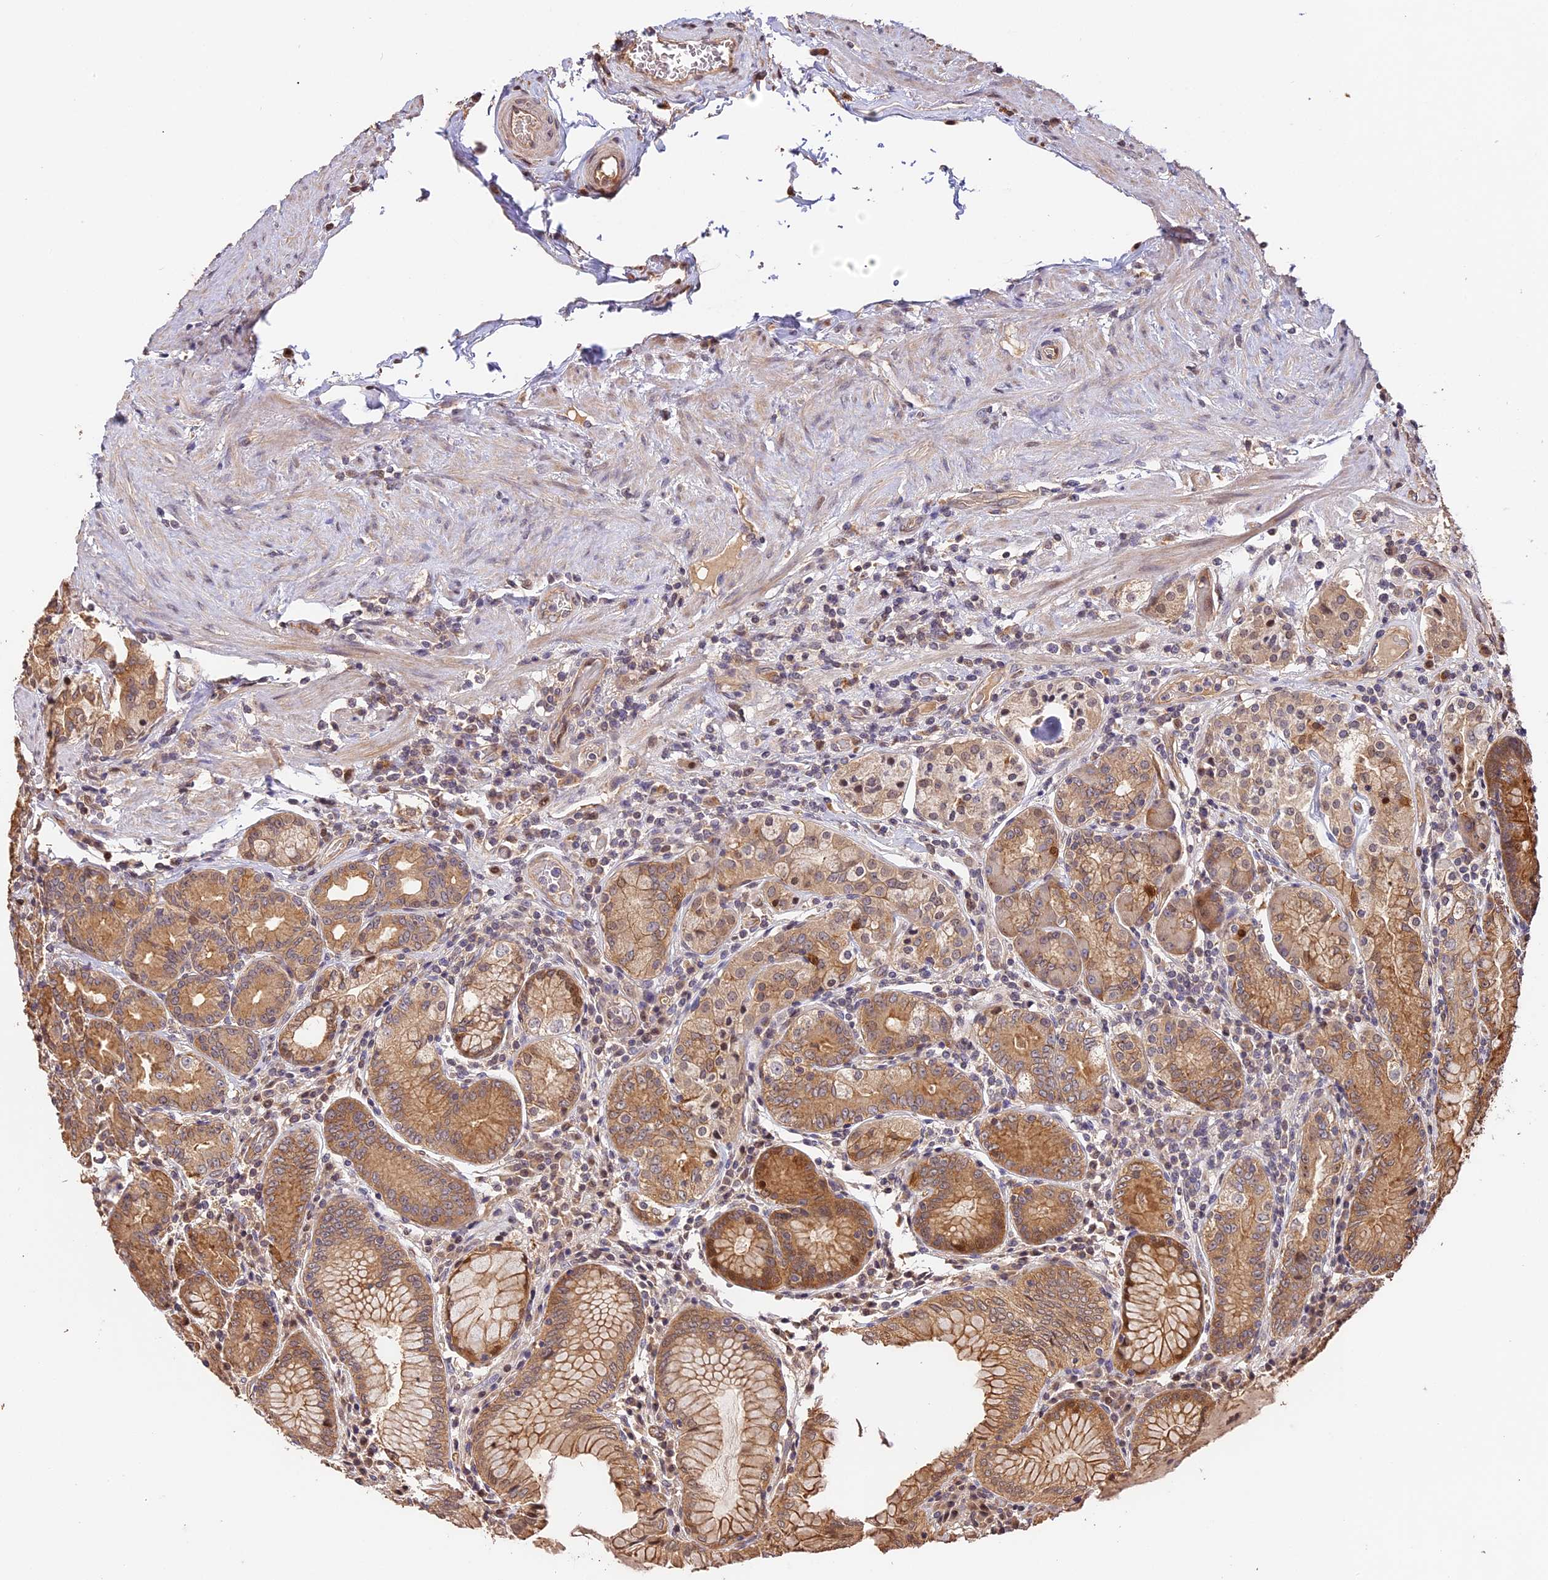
{"staining": {"intensity": "moderate", "quantity": ">75%", "location": "cytoplasmic/membranous"}, "tissue": "stomach", "cell_type": "Glandular cells", "image_type": "normal", "snomed": [{"axis": "morphology", "description": "Normal tissue, NOS"}, {"axis": "topography", "description": "Stomach, upper"}, {"axis": "topography", "description": "Stomach, lower"}], "caption": "Moderate cytoplasmic/membranous staining is appreciated in about >75% of glandular cells in unremarkable stomach. (DAB IHC, brown staining for protein, blue staining for nuclei).", "gene": "PPP1R37", "patient": {"sex": "female", "age": 76}}